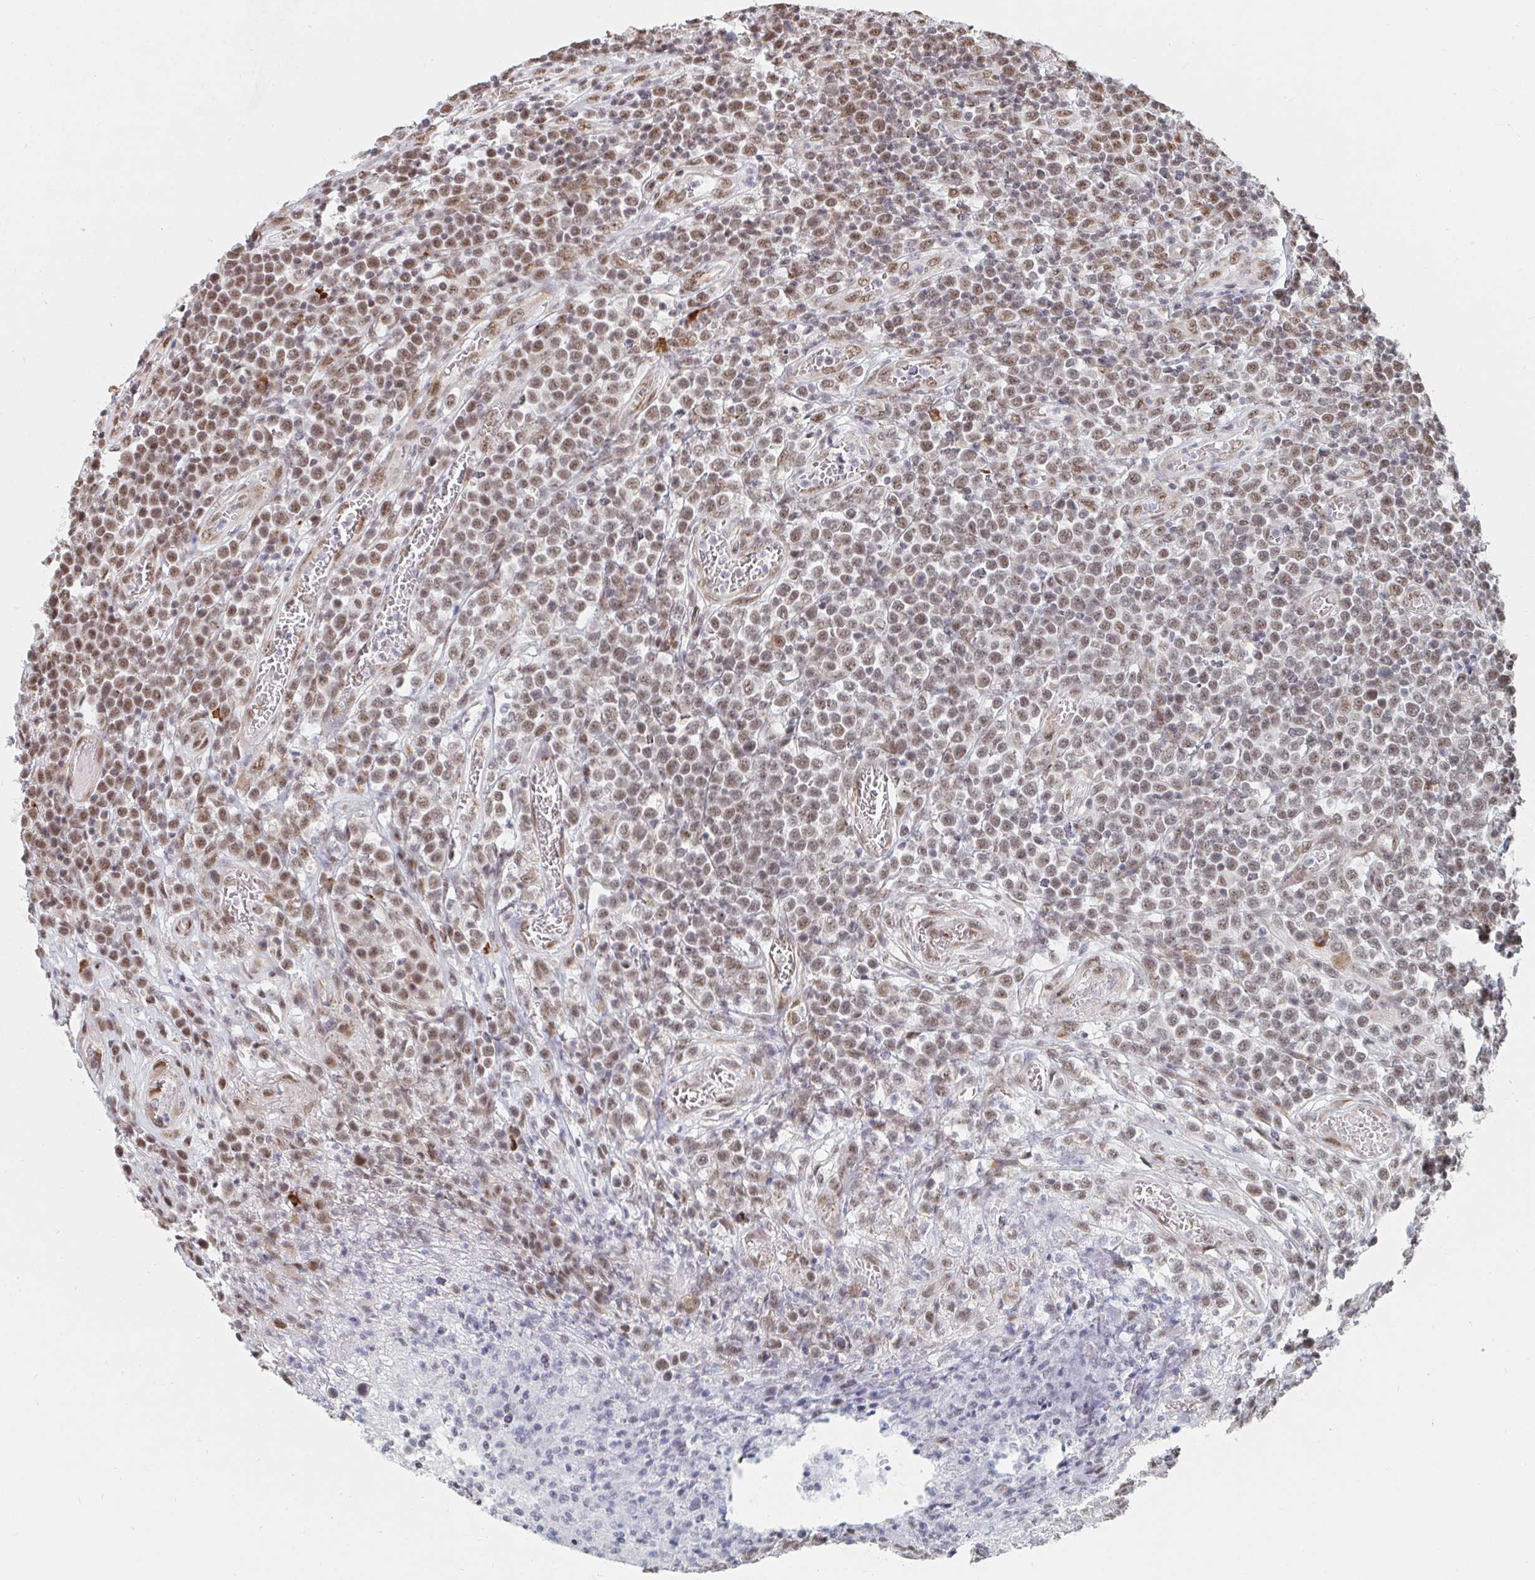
{"staining": {"intensity": "moderate", "quantity": "25%-75%", "location": "nuclear"}, "tissue": "lymphoma", "cell_type": "Tumor cells", "image_type": "cancer", "snomed": [{"axis": "morphology", "description": "Malignant lymphoma, non-Hodgkin's type, High grade"}, {"axis": "topography", "description": "Soft tissue"}], "caption": "IHC (DAB (3,3'-diaminobenzidine)) staining of lymphoma reveals moderate nuclear protein expression in about 25%-75% of tumor cells.", "gene": "MBNL1", "patient": {"sex": "female", "age": 56}}